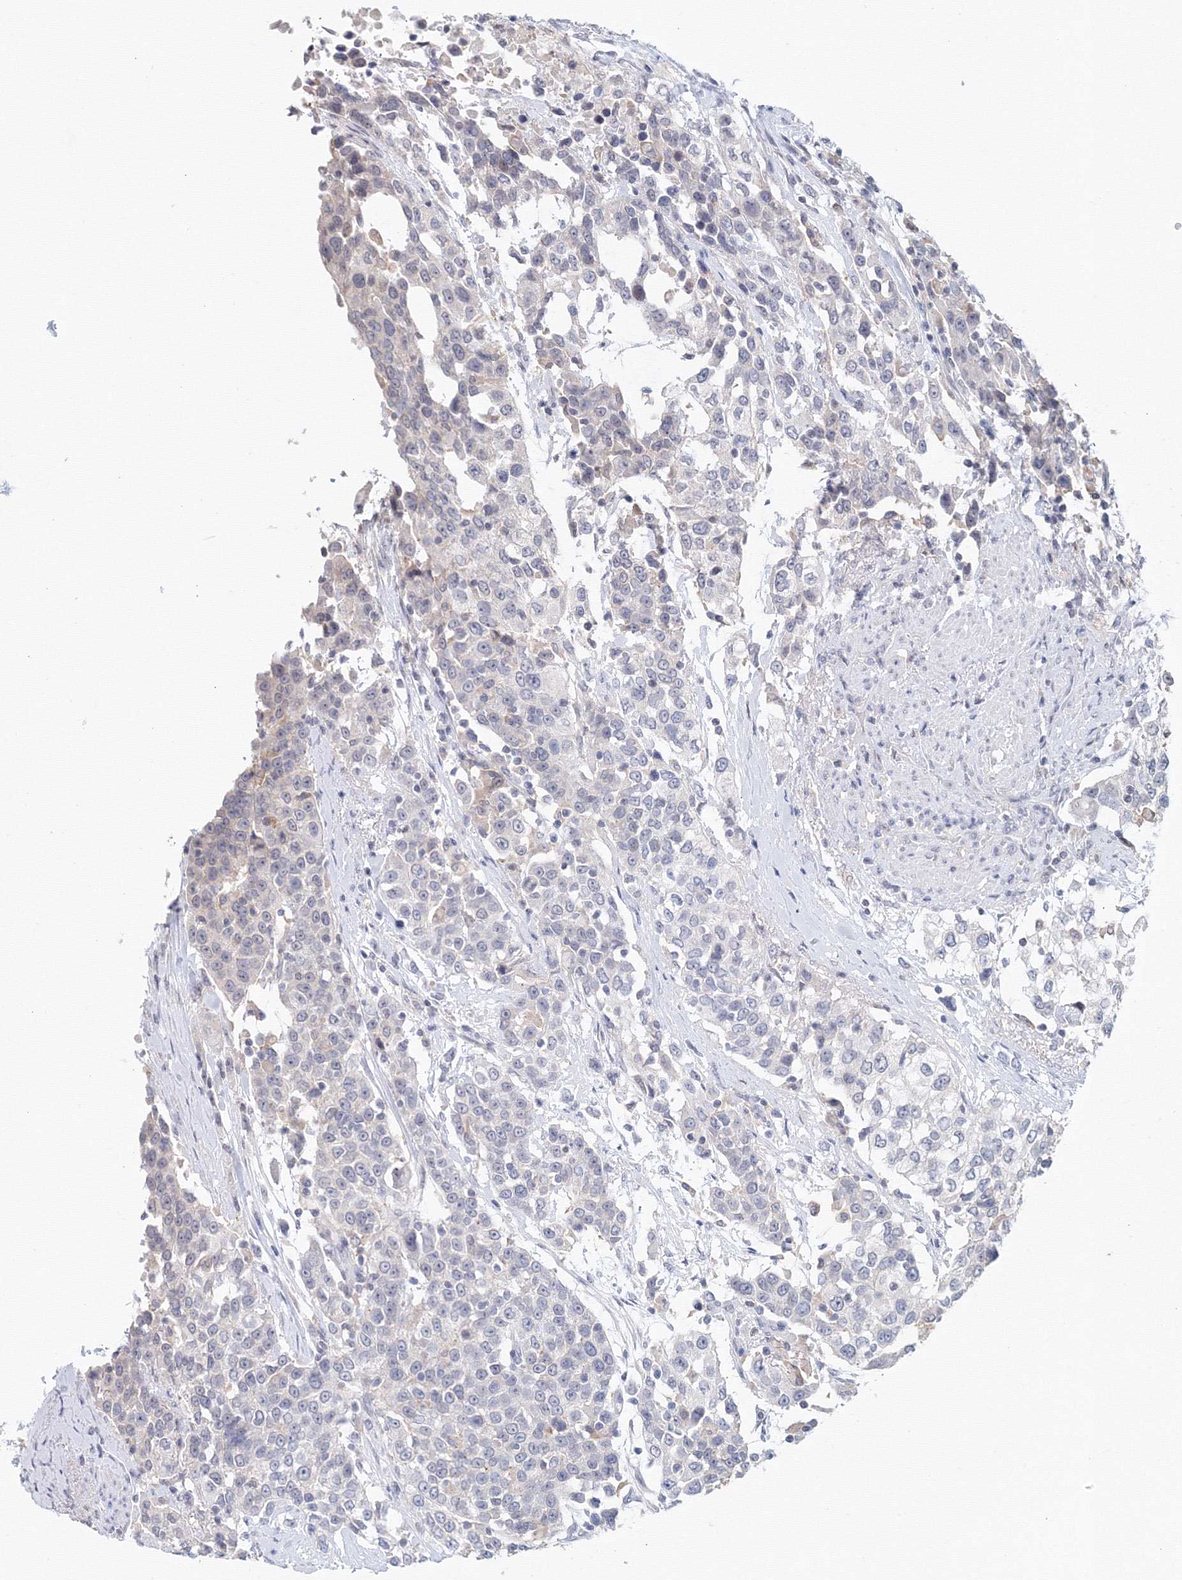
{"staining": {"intensity": "negative", "quantity": "none", "location": "none"}, "tissue": "urothelial cancer", "cell_type": "Tumor cells", "image_type": "cancer", "snomed": [{"axis": "morphology", "description": "Urothelial carcinoma, High grade"}, {"axis": "topography", "description": "Urinary bladder"}], "caption": "IHC image of urothelial cancer stained for a protein (brown), which reveals no expression in tumor cells. The staining is performed using DAB brown chromogen with nuclei counter-stained in using hematoxylin.", "gene": "SLC7A7", "patient": {"sex": "female", "age": 80}}